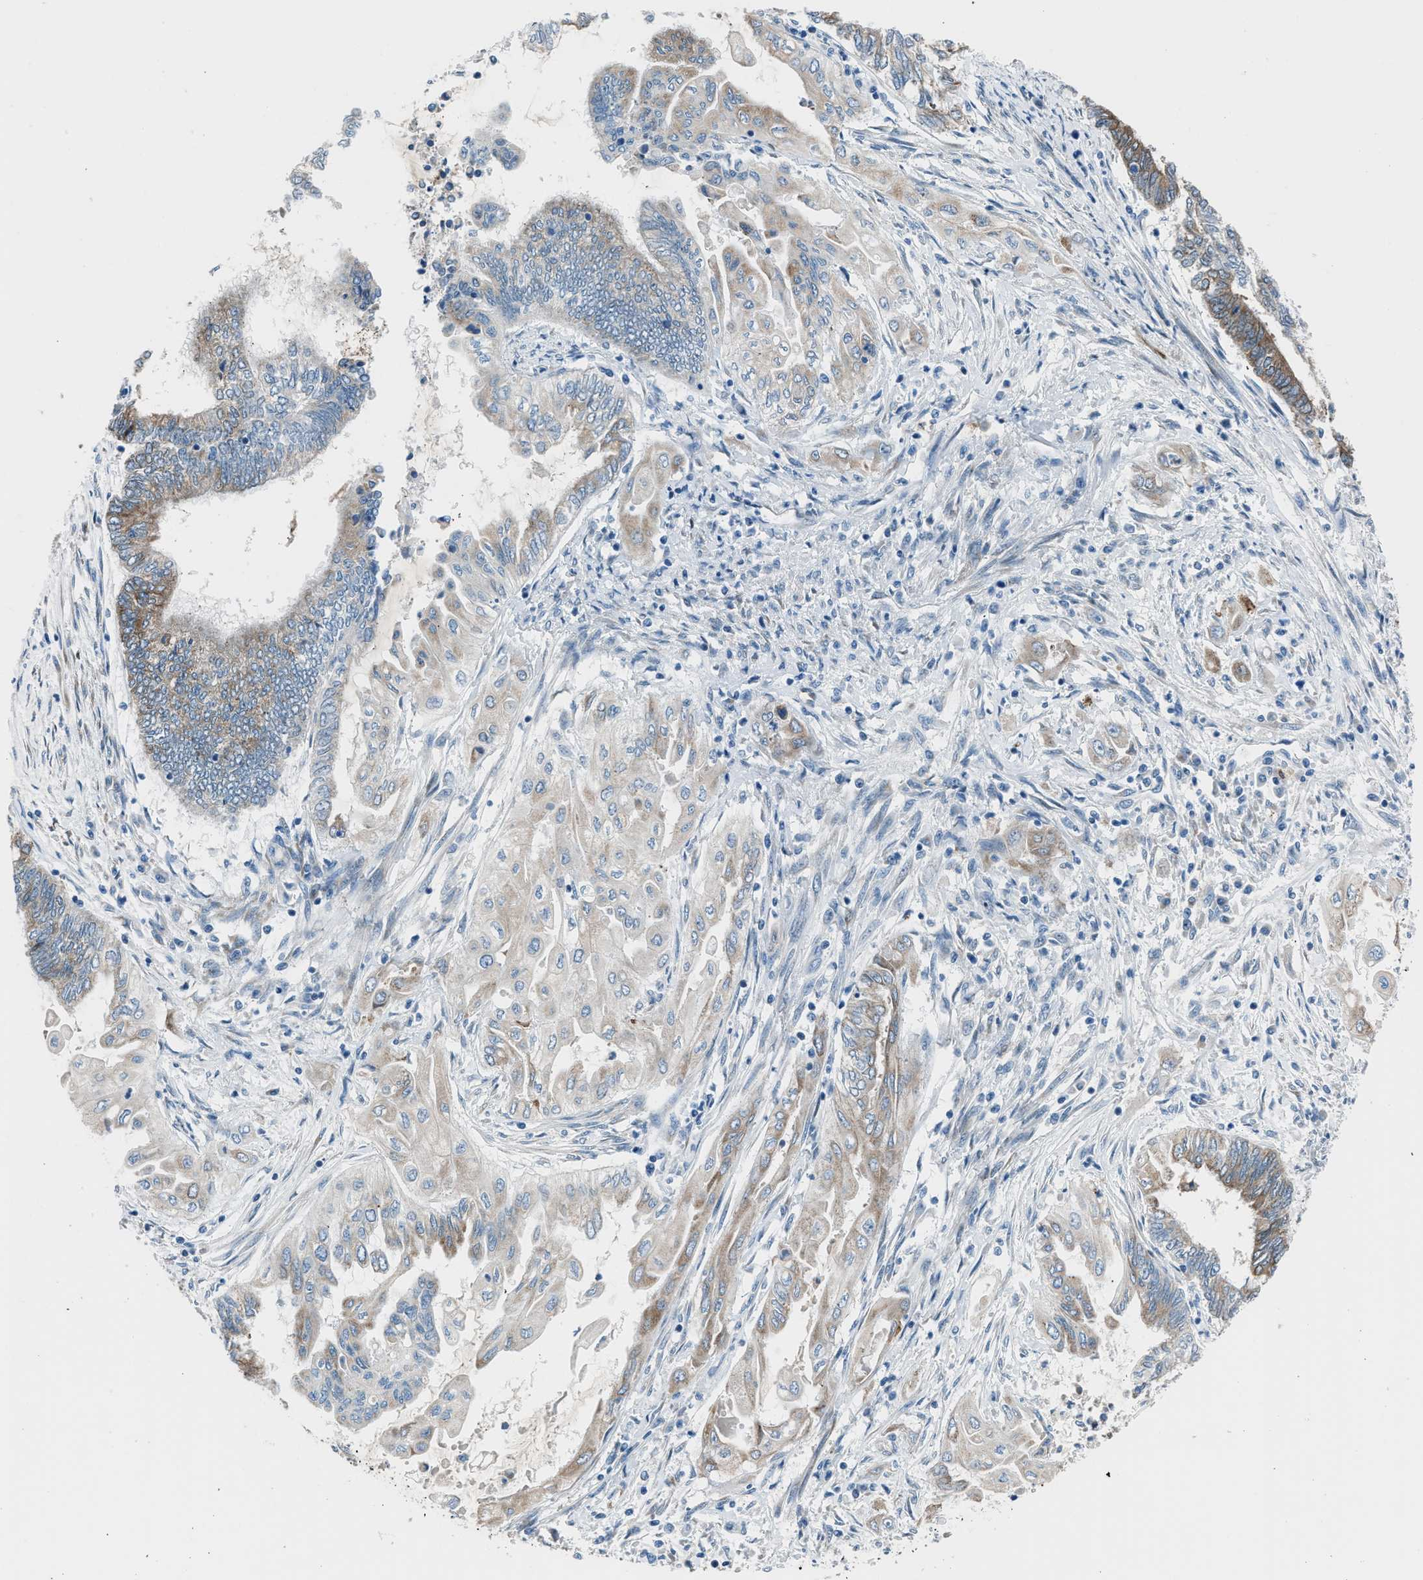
{"staining": {"intensity": "moderate", "quantity": "25%-75%", "location": "cytoplasmic/membranous"}, "tissue": "endometrial cancer", "cell_type": "Tumor cells", "image_type": "cancer", "snomed": [{"axis": "morphology", "description": "Adenocarcinoma, NOS"}, {"axis": "topography", "description": "Uterus"}, {"axis": "topography", "description": "Endometrium"}], "caption": "Endometrial cancer (adenocarcinoma) stained for a protein displays moderate cytoplasmic/membranous positivity in tumor cells.", "gene": "RNF41", "patient": {"sex": "female", "age": 70}}